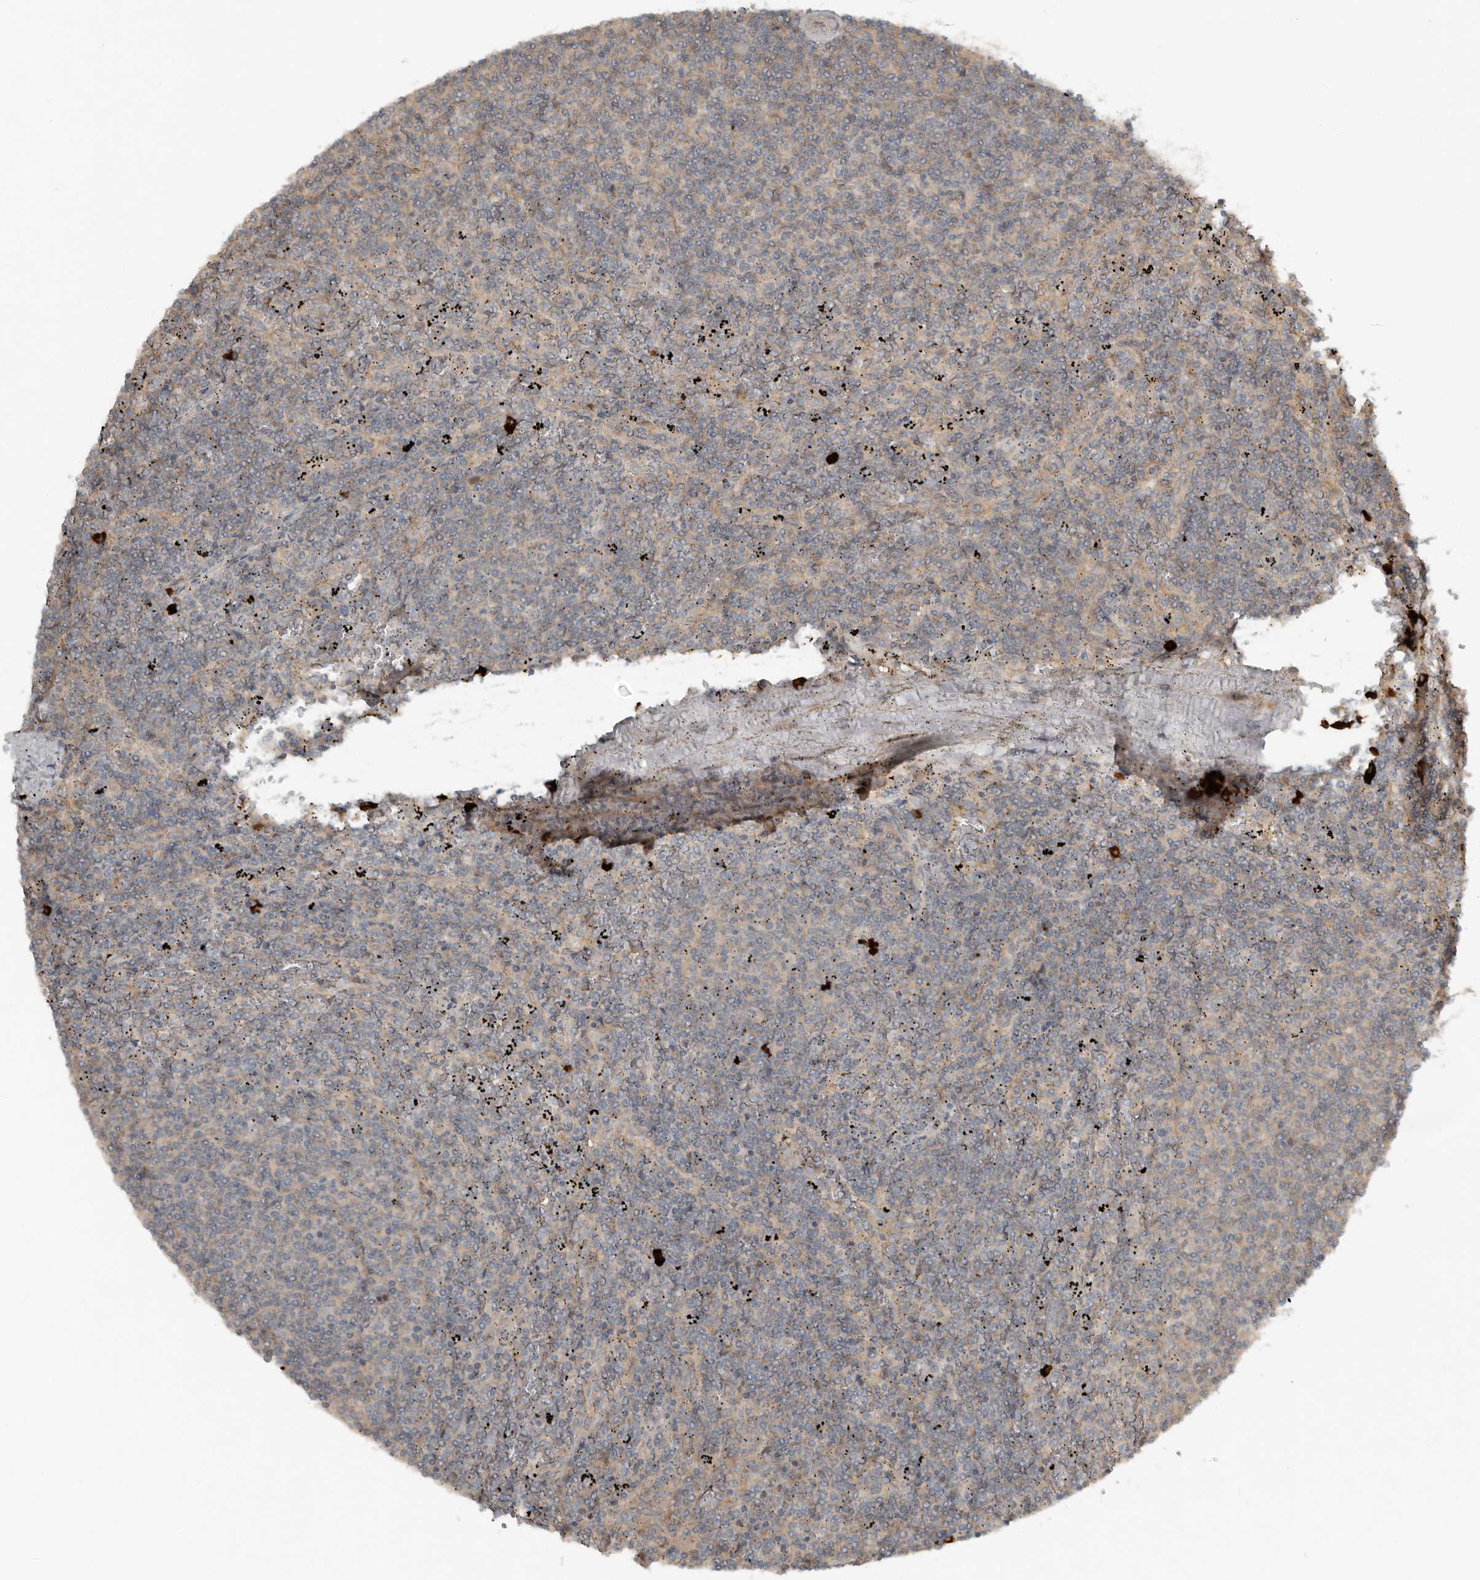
{"staining": {"intensity": "weak", "quantity": "<25%", "location": "cytoplasmic/membranous"}, "tissue": "lymphoma", "cell_type": "Tumor cells", "image_type": "cancer", "snomed": [{"axis": "morphology", "description": "Malignant lymphoma, non-Hodgkin's type, Low grade"}, {"axis": "topography", "description": "Spleen"}], "caption": "IHC histopathology image of malignant lymphoma, non-Hodgkin's type (low-grade) stained for a protein (brown), which displays no expression in tumor cells. (IHC, brightfield microscopy, high magnification).", "gene": "TEAD3", "patient": {"sex": "female", "age": 50}}